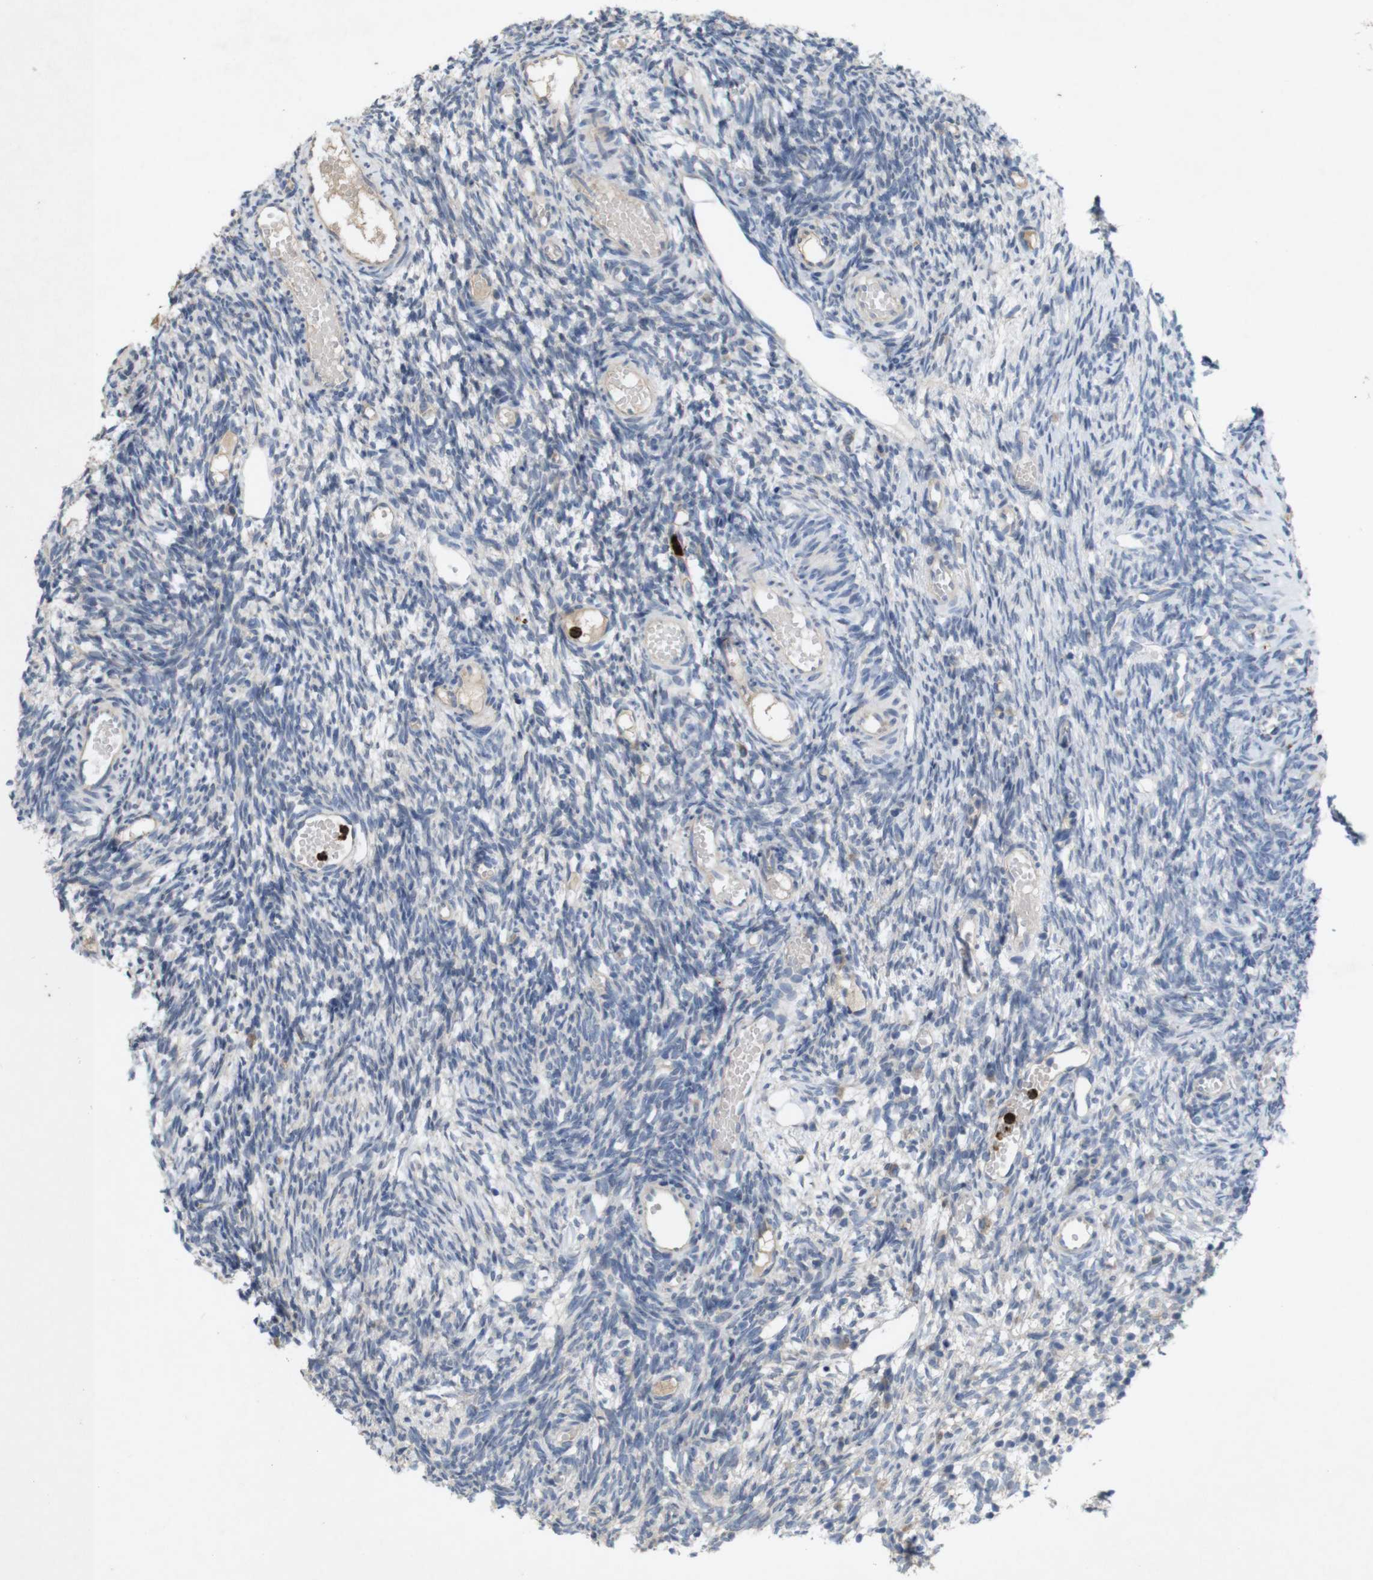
{"staining": {"intensity": "negative", "quantity": "none", "location": "none"}, "tissue": "ovary", "cell_type": "Ovarian stroma cells", "image_type": "normal", "snomed": [{"axis": "morphology", "description": "Normal tissue, NOS"}, {"axis": "topography", "description": "Ovary"}], "caption": "Immunohistochemistry histopathology image of unremarkable ovary stained for a protein (brown), which displays no staining in ovarian stroma cells. (Brightfield microscopy of DAB immunohistochemistry at high magnification).", "gene": "TSPAN14", "patient": {"sex": "female", "age": 35}}